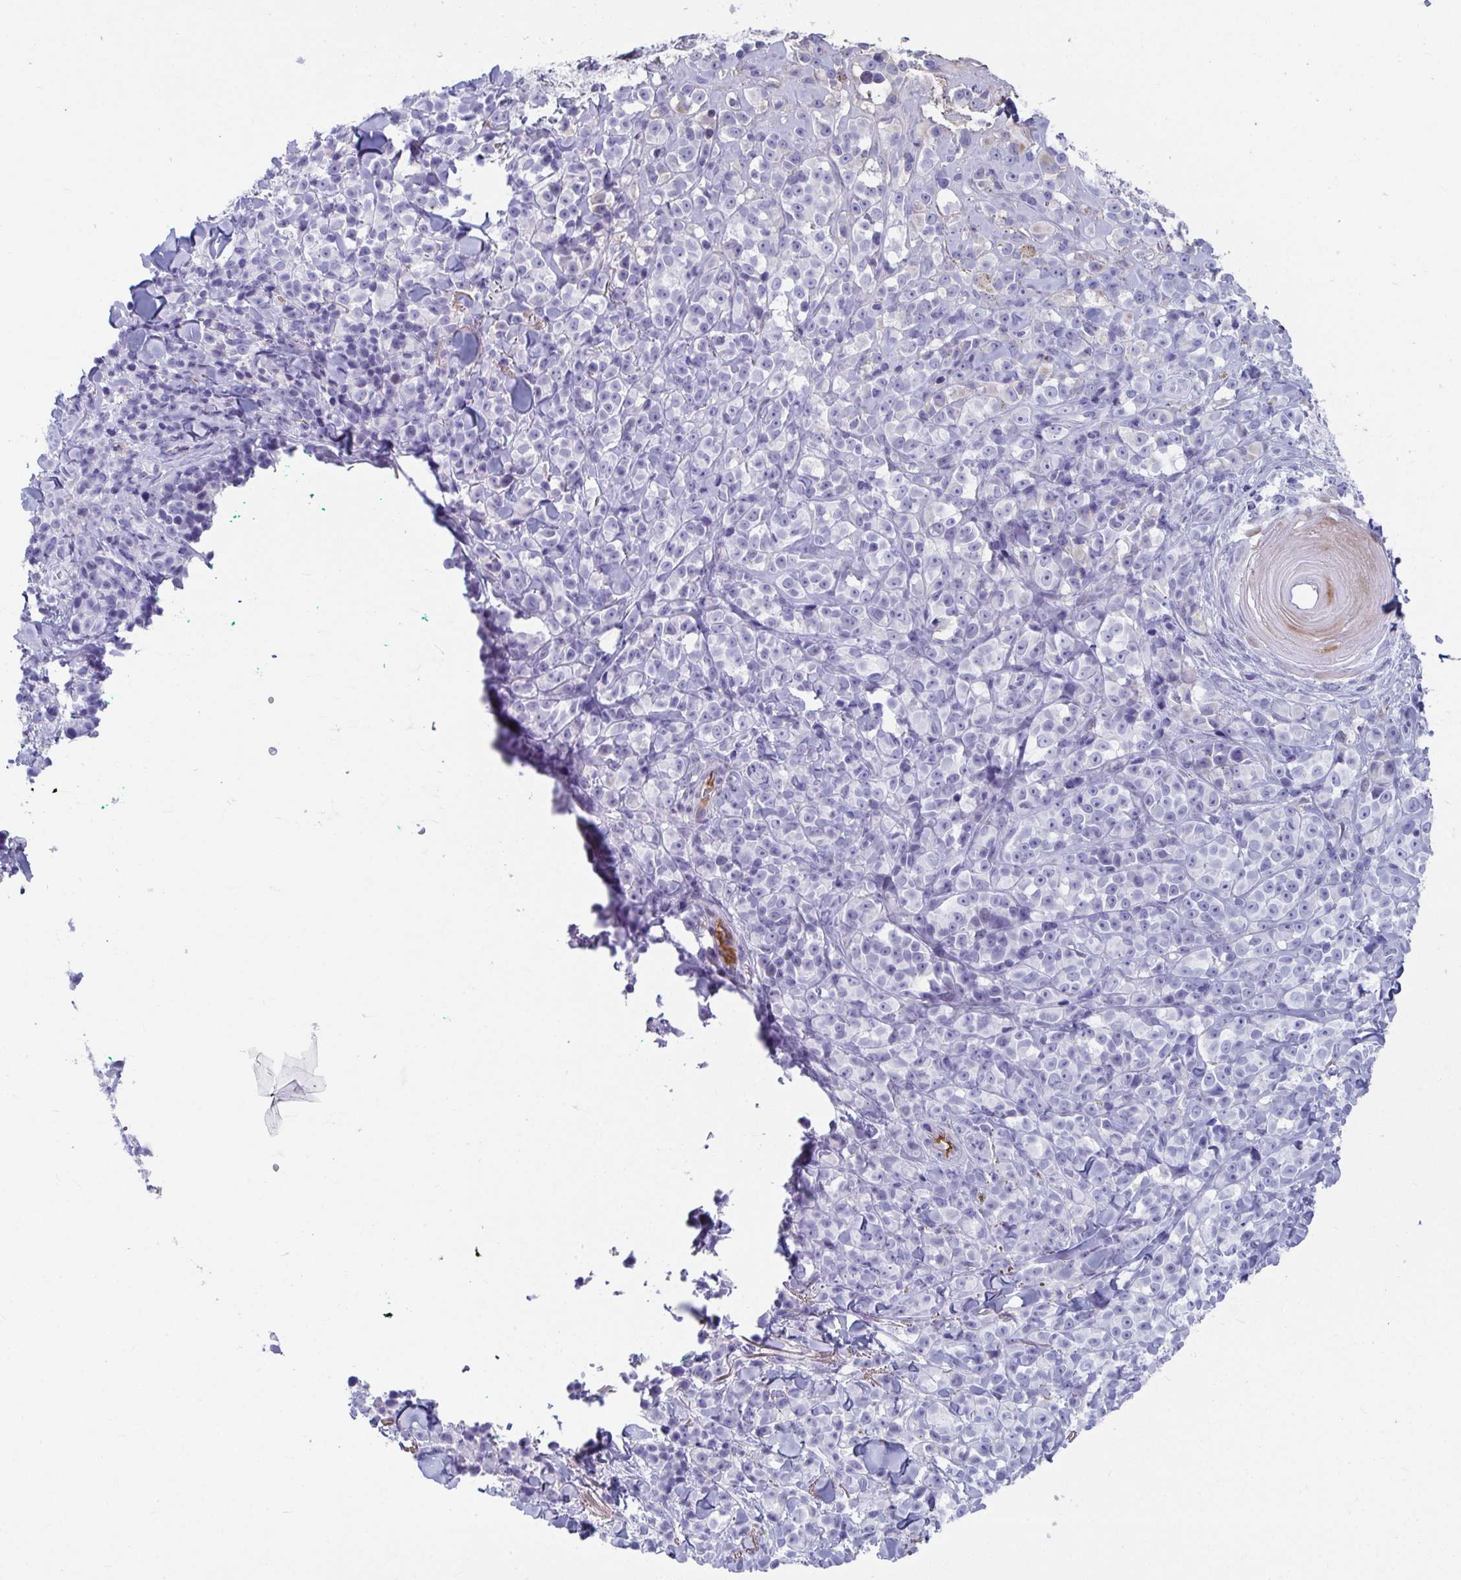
{"staining": {"intensity": "negative", "quantity": "none", "location": "none"}, "tissue": "melanoma", "cell_type": "Tumor cells", "image_type": "cancer", "snomed": [{"axis": "morphology", "description": "Malignant melanoma, NOS"}, {"axis": "topography", "description": "Skin"}], "caption": "IHC of malignant melanoma demonstrates no positivity in tumor cells.", "gene": "NPY", "patient": {"sex": "male", "age": 85}}